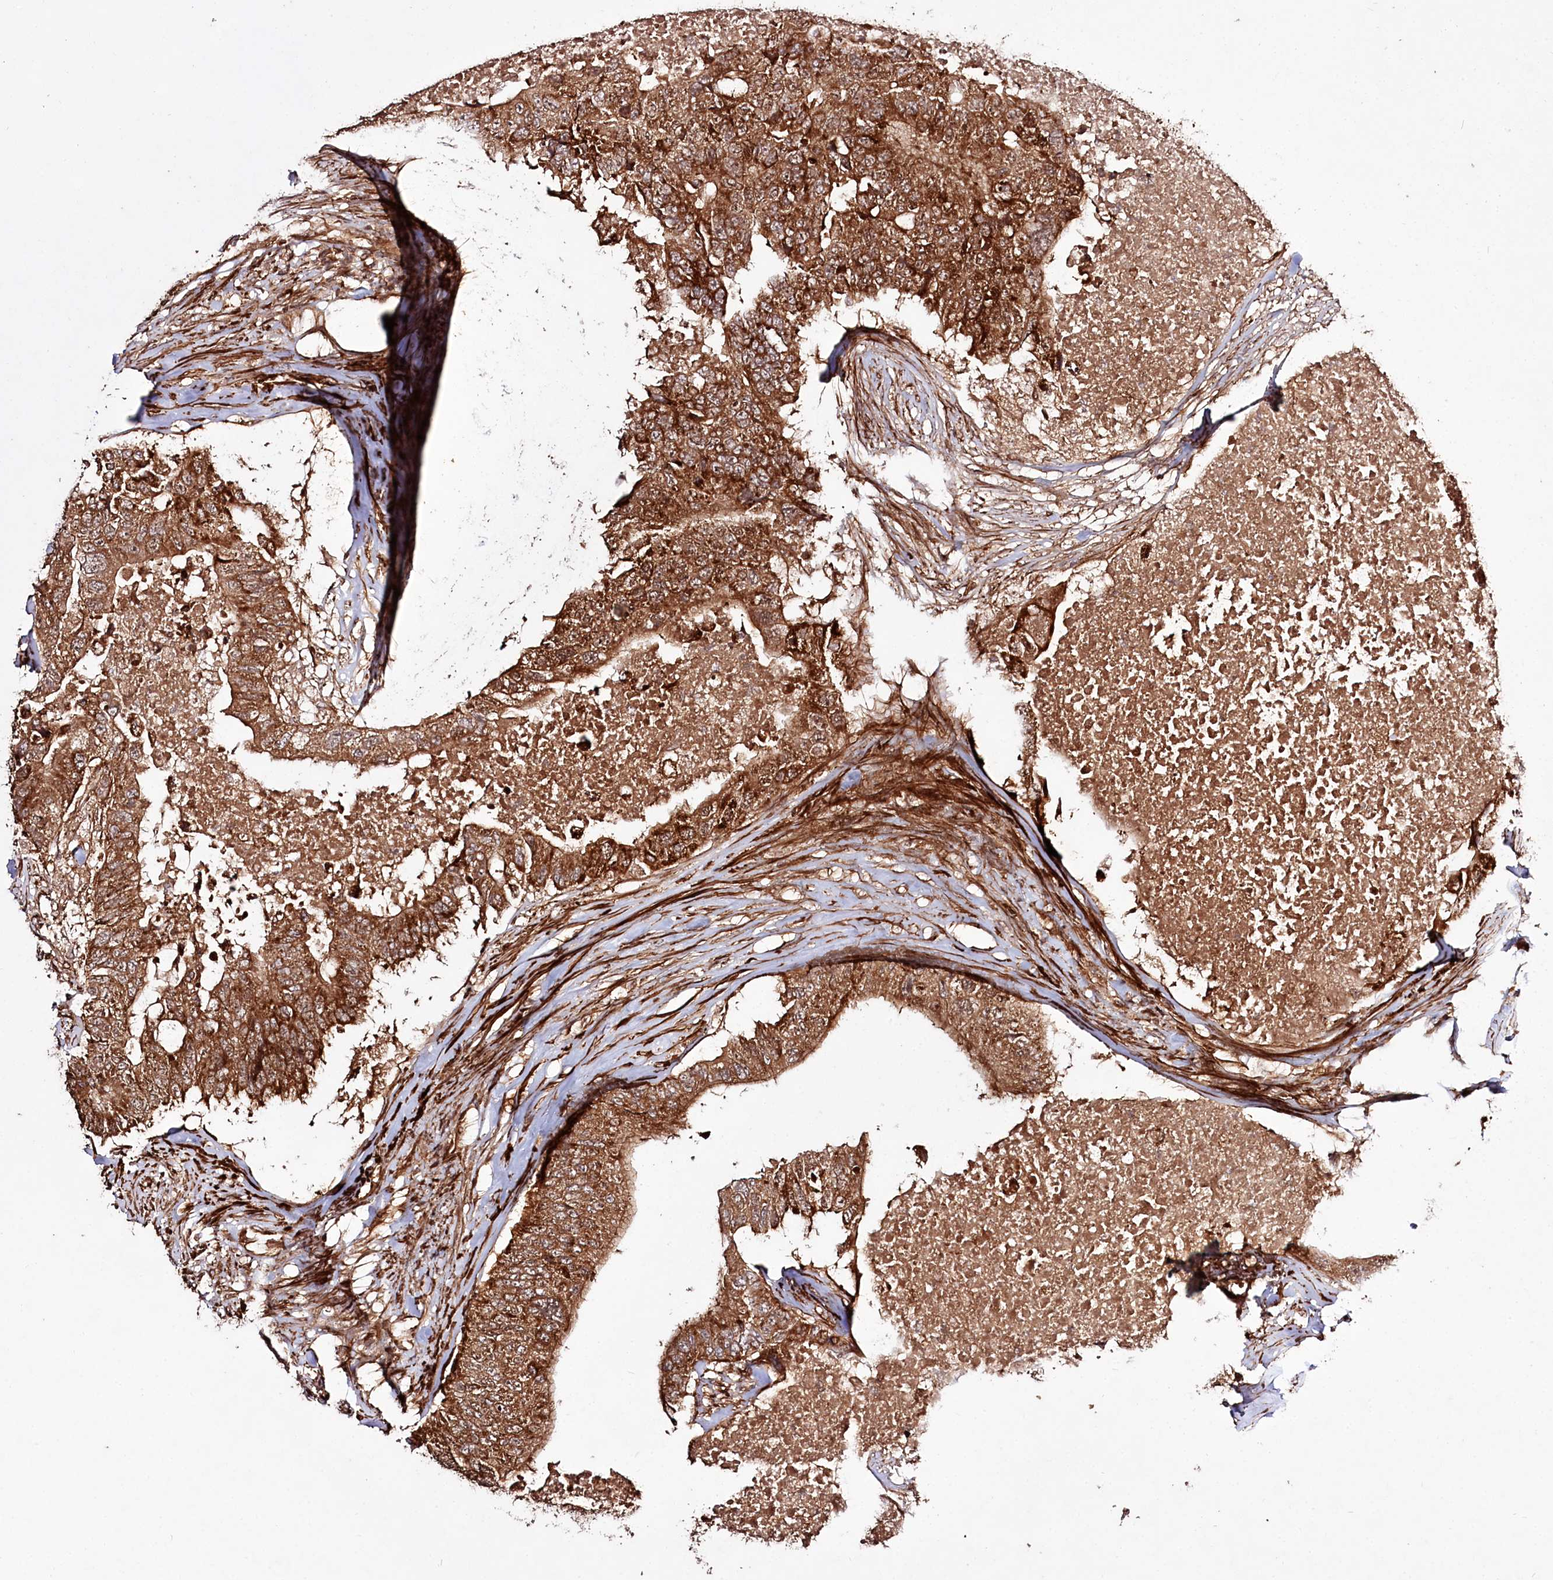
{"staining": {"intensity": "strong", "quantity": ">75%", "location": "cytoplasmic/membranous"}, "tissue": "colorectal cancer", "cell_type": "Tumor cells", "image_type": "cancer", "snomed": [{"axis": "morphology", "description": "Adenocarcinoma, NOS"}, {"axis": "topography", "description": "Colon"}], "caption": "The histopathology image demonstrates immunohistochemical staining of colorectal cancer (adenocarcinoma). There is strong cytoplasmic/membranous expression is seen in about >75% of tumor cells. (DAB IHC, brown staining for protein, blue staining for nuclei).", "gene": "REXO2", "patient": {"sex": "male", "age": 71}}